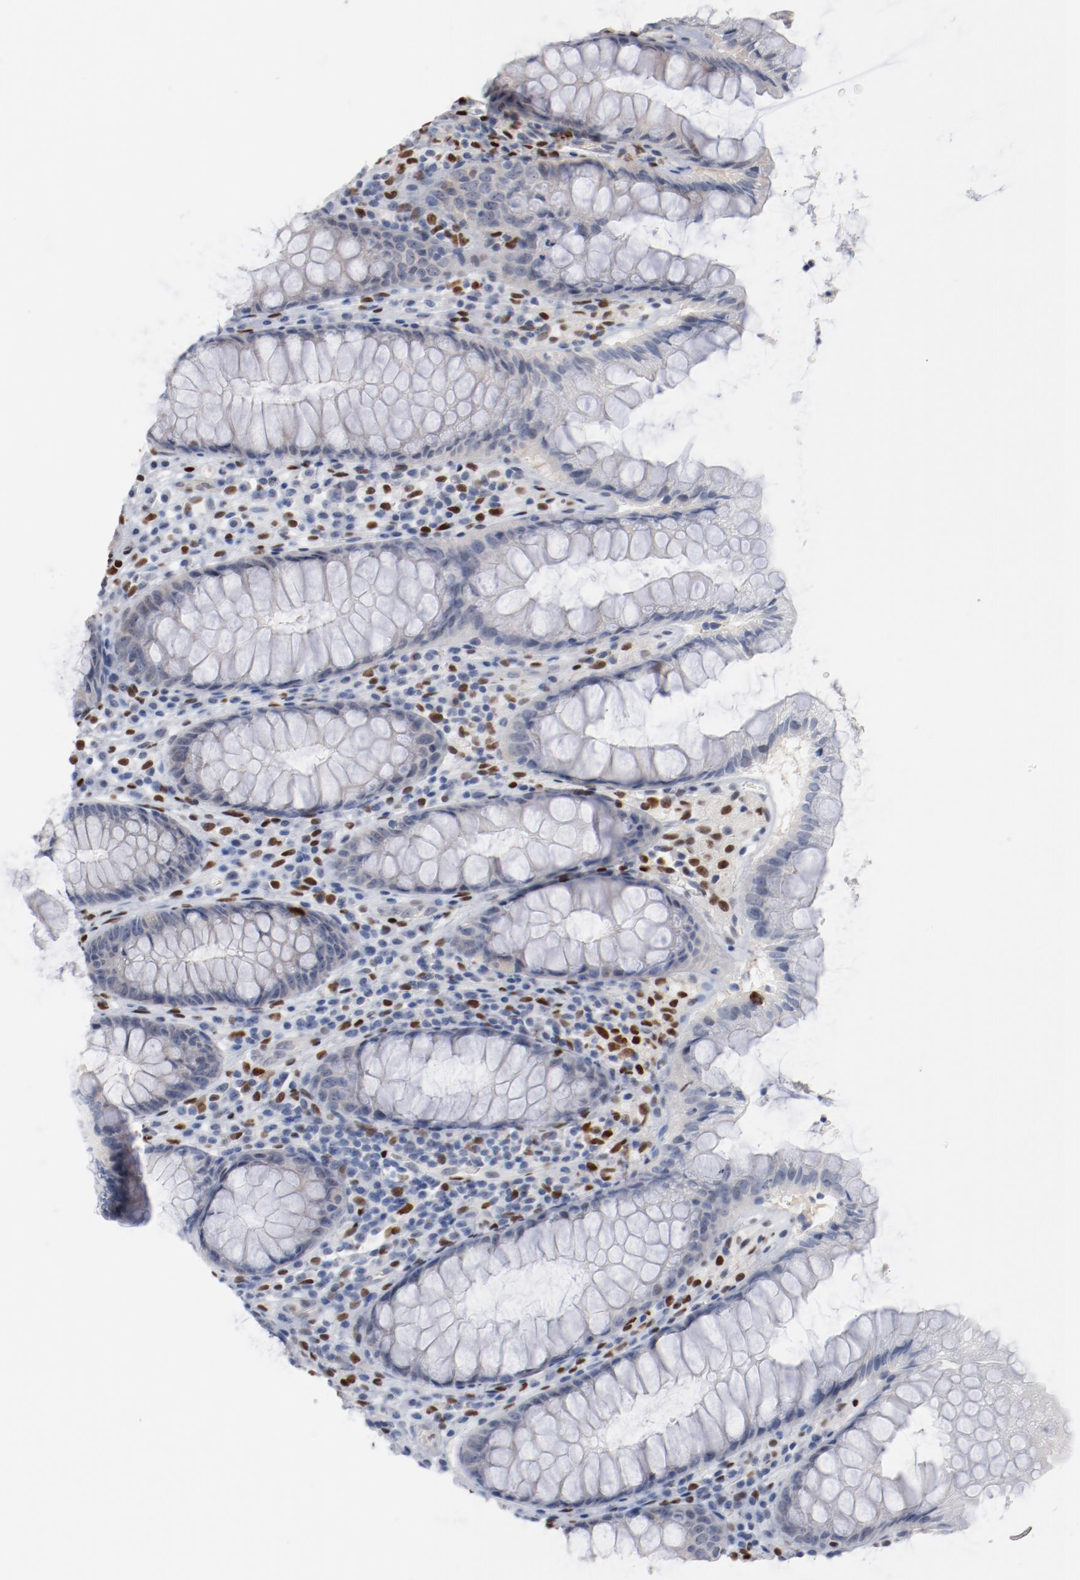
{"staining": {"intensity": "negative", "quantity": "none", "location": "none"}, "tissue": "colon", "cell_type": "Endothelial cells", "image_type": "normal", "snomed": [{"axis": "morphology", "description": "Normal tissue, NOS"}, {"axis": "topography", "description": "Colon"}], "caption": "Immunohistochemistry micrograph of unremarkable colon: human colon stained with DAB reveals no significant protein staining in endothelial cells.", "gene": "ZEB2", "patient": {"sex": "female", "age": 46}}